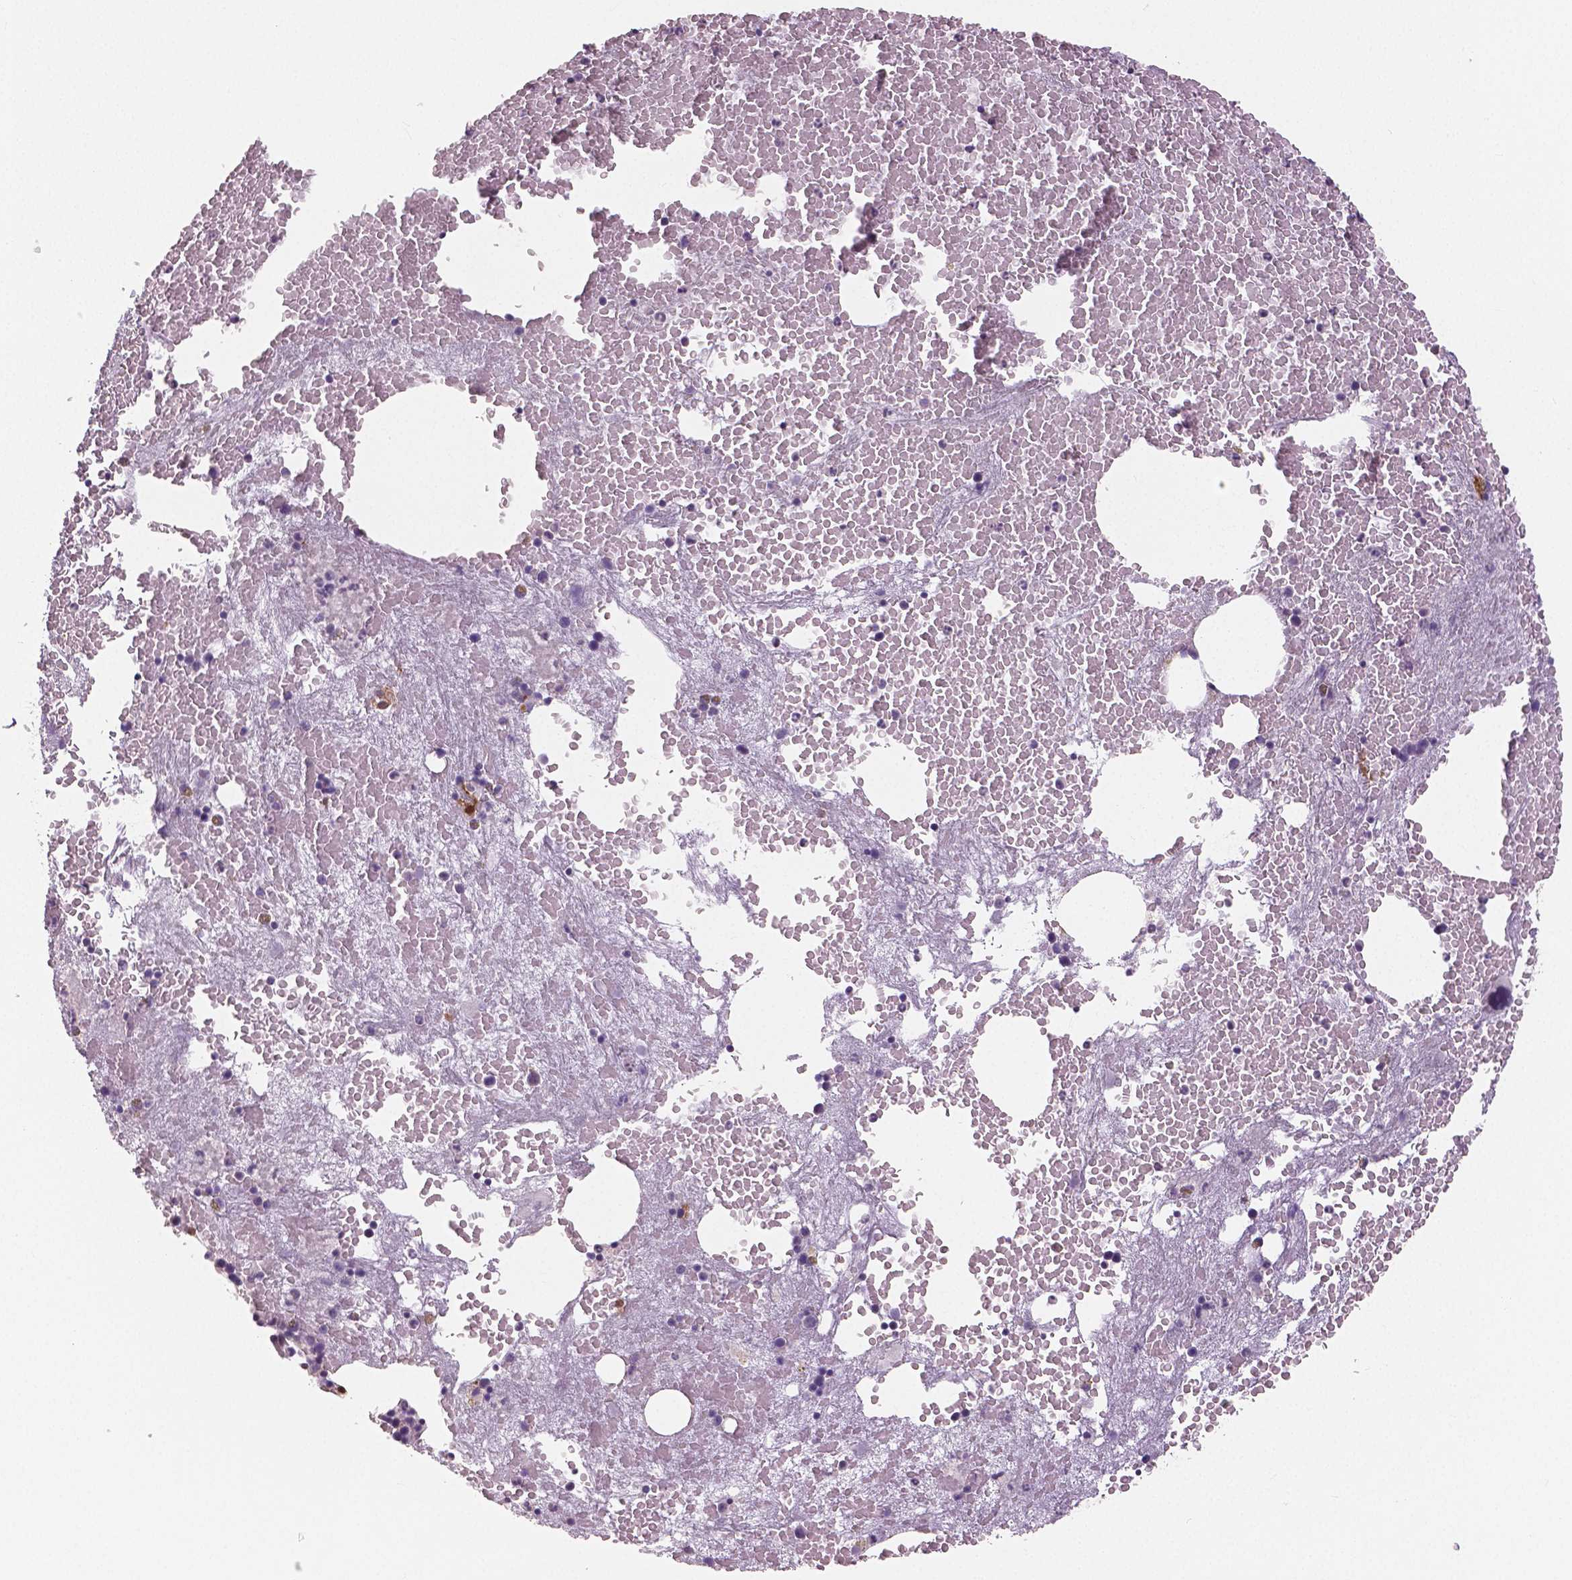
{"staining": {"intensity": "moderate", "quantity": "<25%", "location": "cytoplasmic/membranous,nuclear"}, "tissue": "bone marrow", "cell_type": "Hematopoietic cells", "image_type": "normal", "snomed": [{"axis": "morphology", "description": "Normal tissue, NOS"}, {"axis": "topography", "description": "Bone marrow"}], "caption": "DAB (3,3'-diaminobenzidine) immunohistochemical staining of normal bone marrow shows moderate cytoplasmic/membranous,nuclear protein staining in about <25% of hematopoietic cells. (DAB (3,3'-diaminobenzidine) = brown stain, brightfield microscopy at high magnification).", "gene": "NECAB1", "patient": {"sex": "male", "age": 81}}